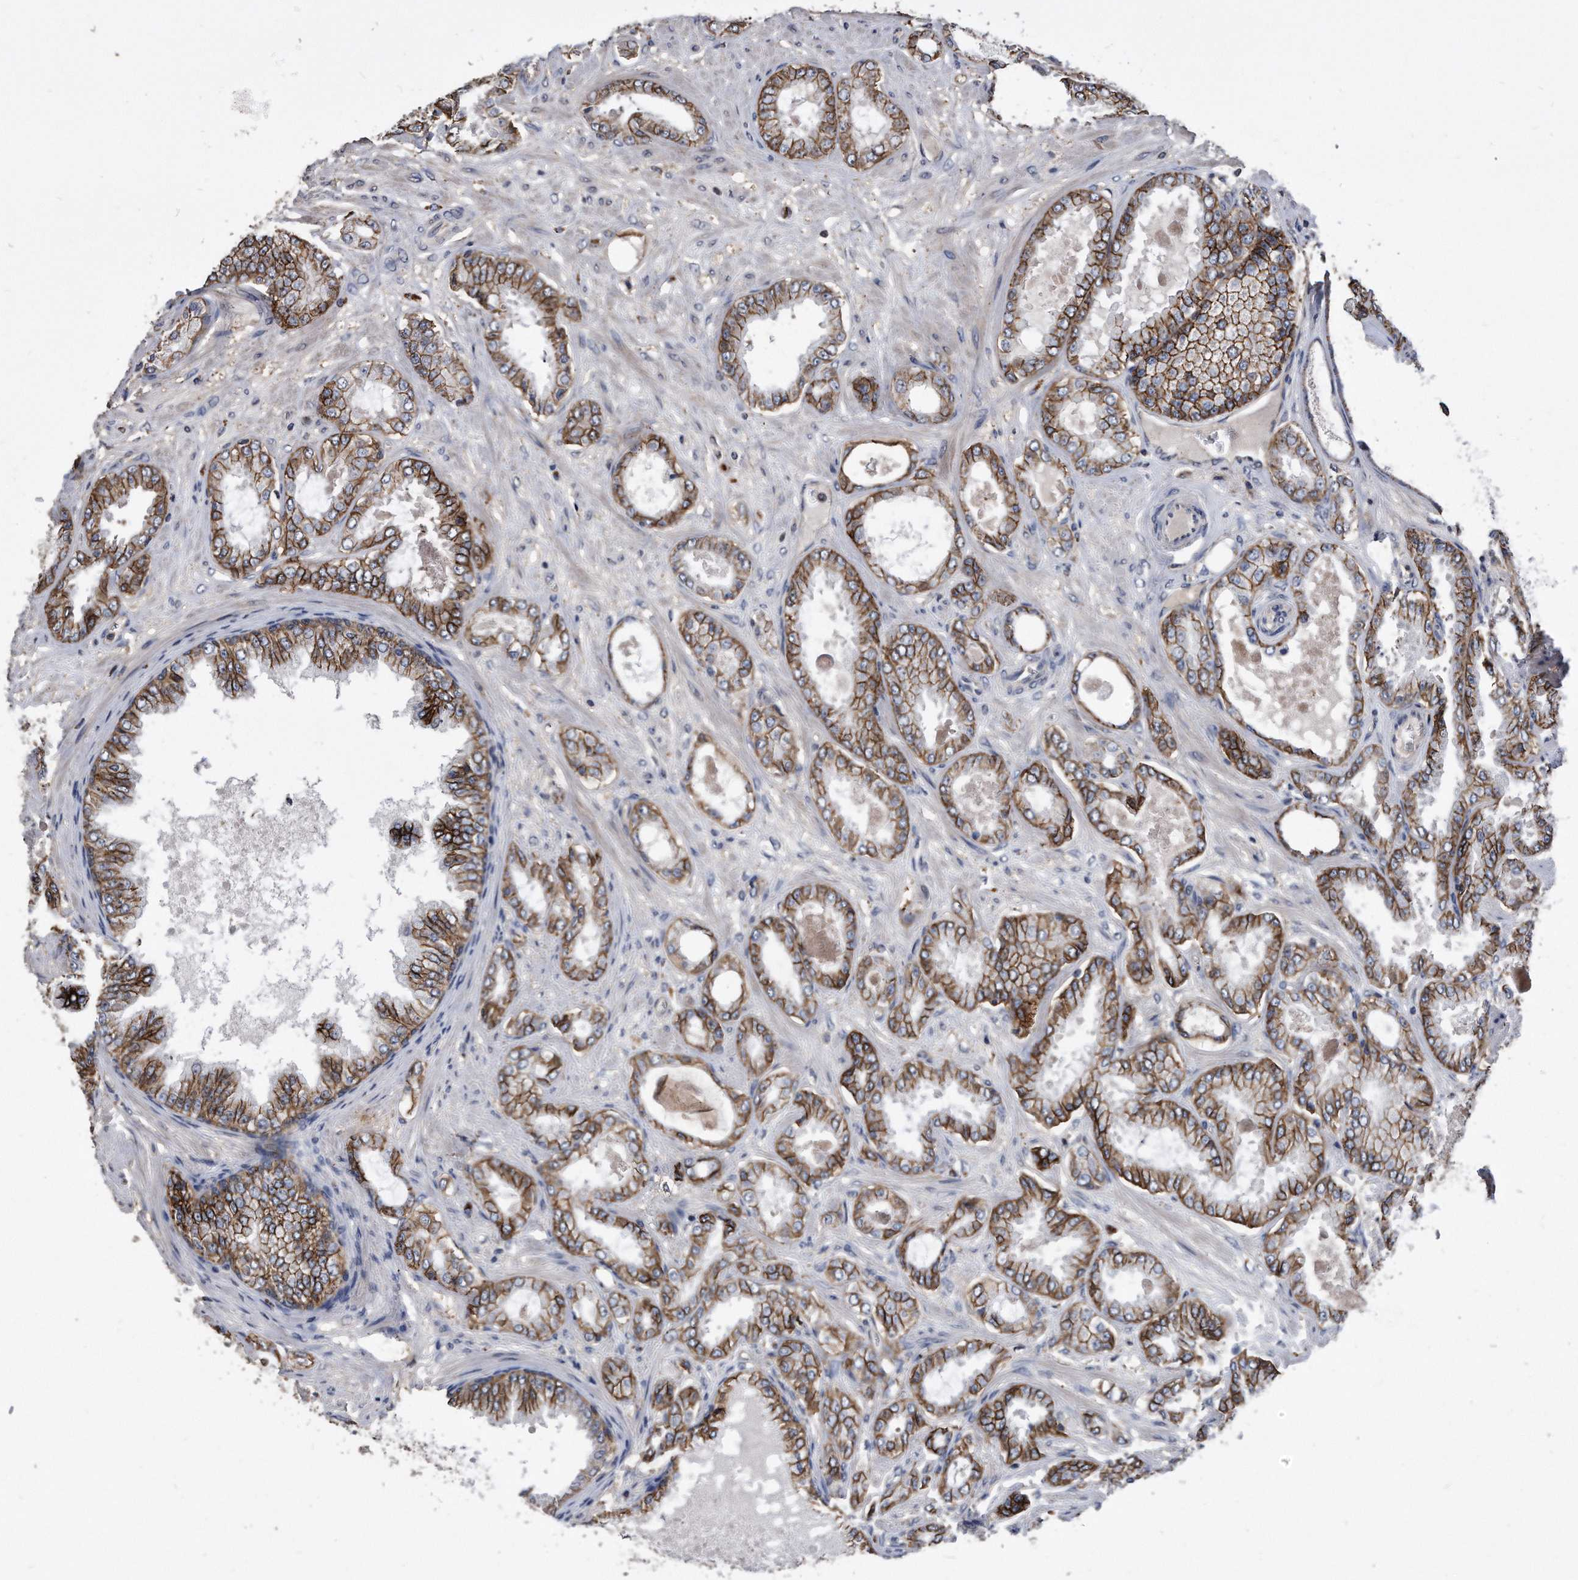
{"staining": {"intensity": "moderate", "quantity": ">75%", "location": "cytoplasmic/membranous"}, "tissue": "prostate cancer", "cell_type": "Tumor cells", "image_type": "cancer", "snomed": [{"axis": "morphology", "description": "Adenocarcinoma, Low grade"}, {"axis": "topography", "description": "Prostate"}], "caption": "Low-grade adenocarcinoma (prostate) tissue displays moderate cytoplasmic/membranous positivity in about >75% of tumor cells", "gene": "IL20RA", "patient": {"sex": "male", "age": 63}}